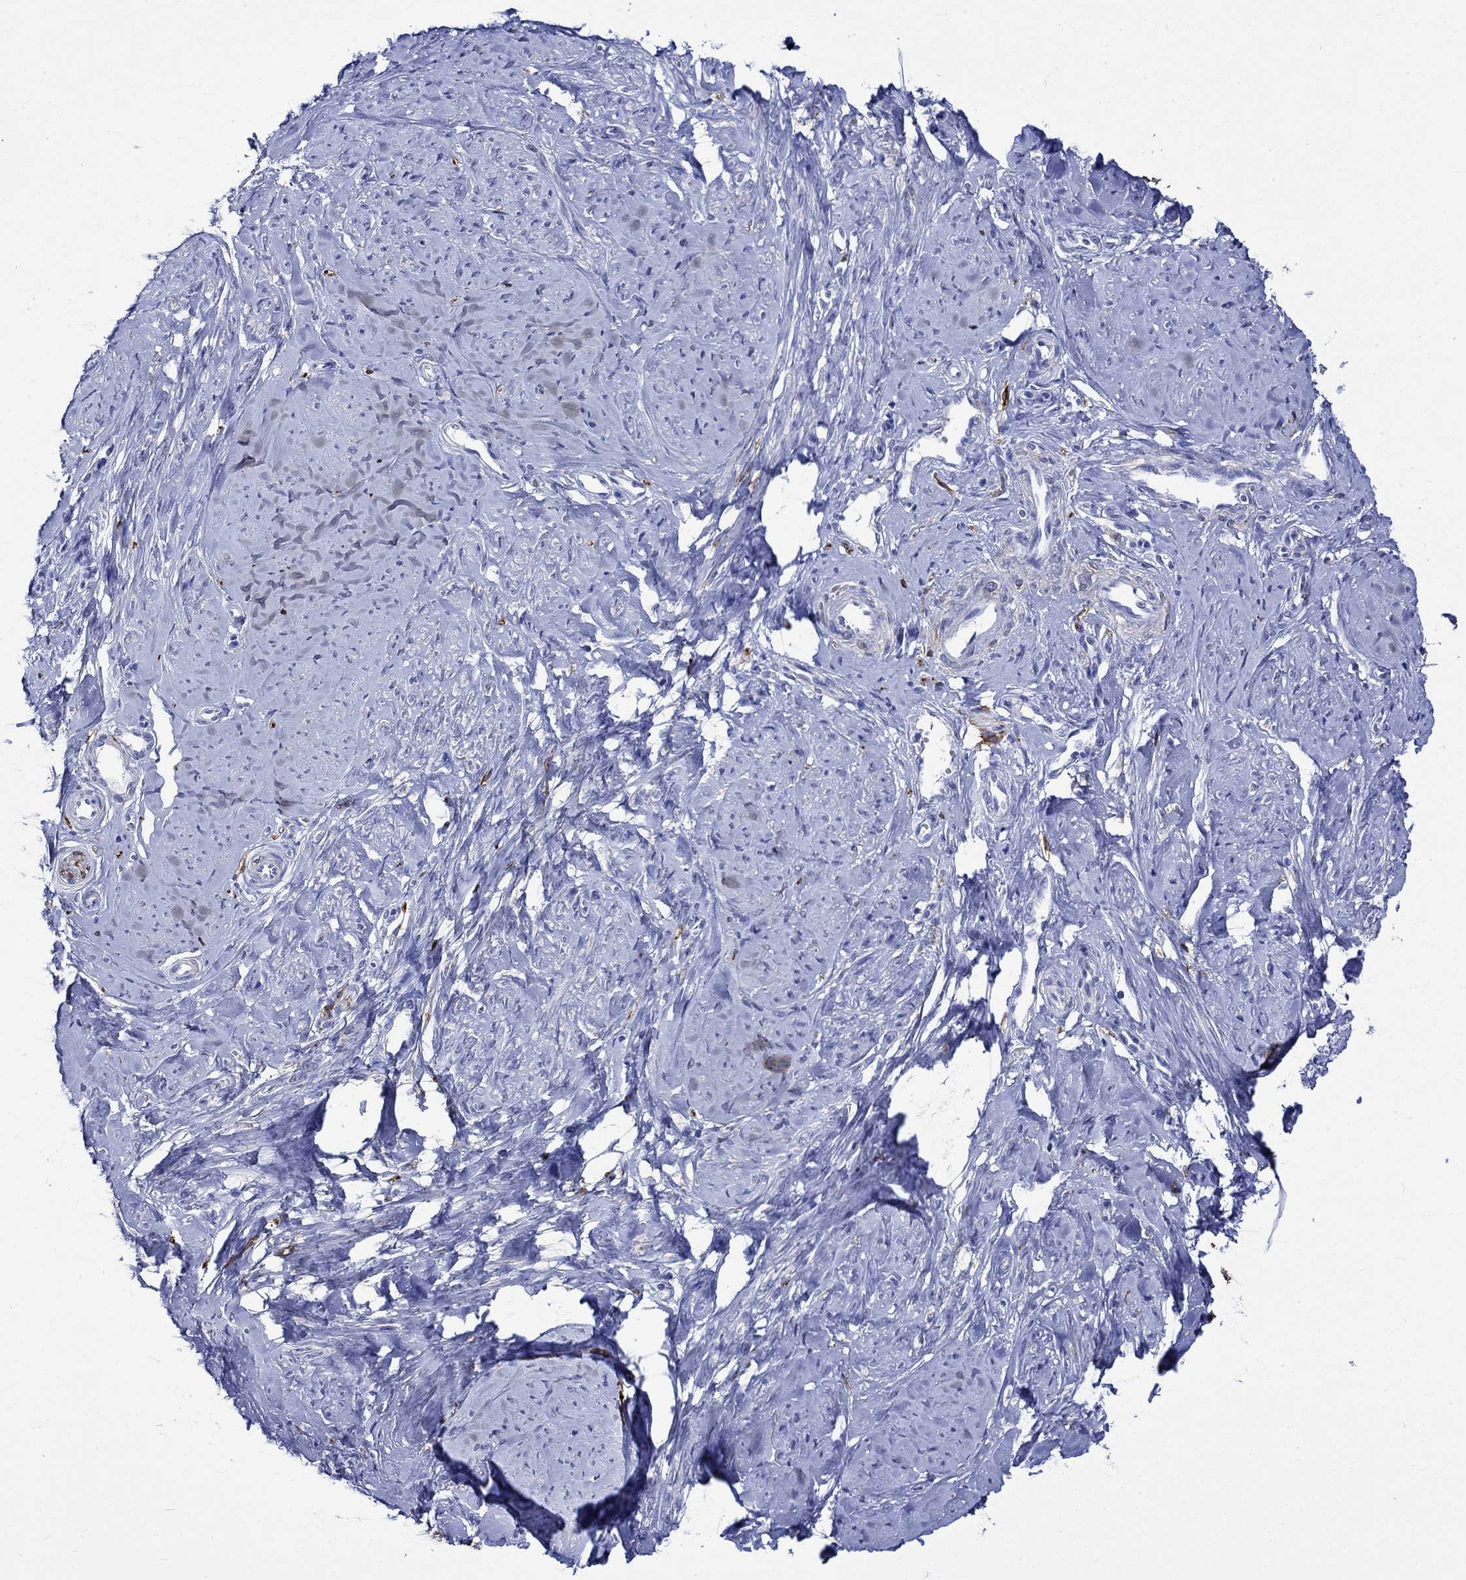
{"staining": {"intensity": "negative", "quantity": "none", "location": "none"}, "tissue": "smooth muscle", "cell_type": "Smooth muscle cells", "image_type": "normal", "snomed": [{"axis": "morphology", "description": "Normal tissue, NOS"}, {"axis": "topography", "description": "Smooth muscle"}], "caption": "Immunohistochemistry (IHC) micrograph of unremarkable smooth muscle: human smooth muscle stained with DAB (3,3'-diaminobenzidine) exhibits no significant protein staining in smooth muscle cells.", "gene": "CRYAB", "patient": {"sex": "female", "age": 48}}